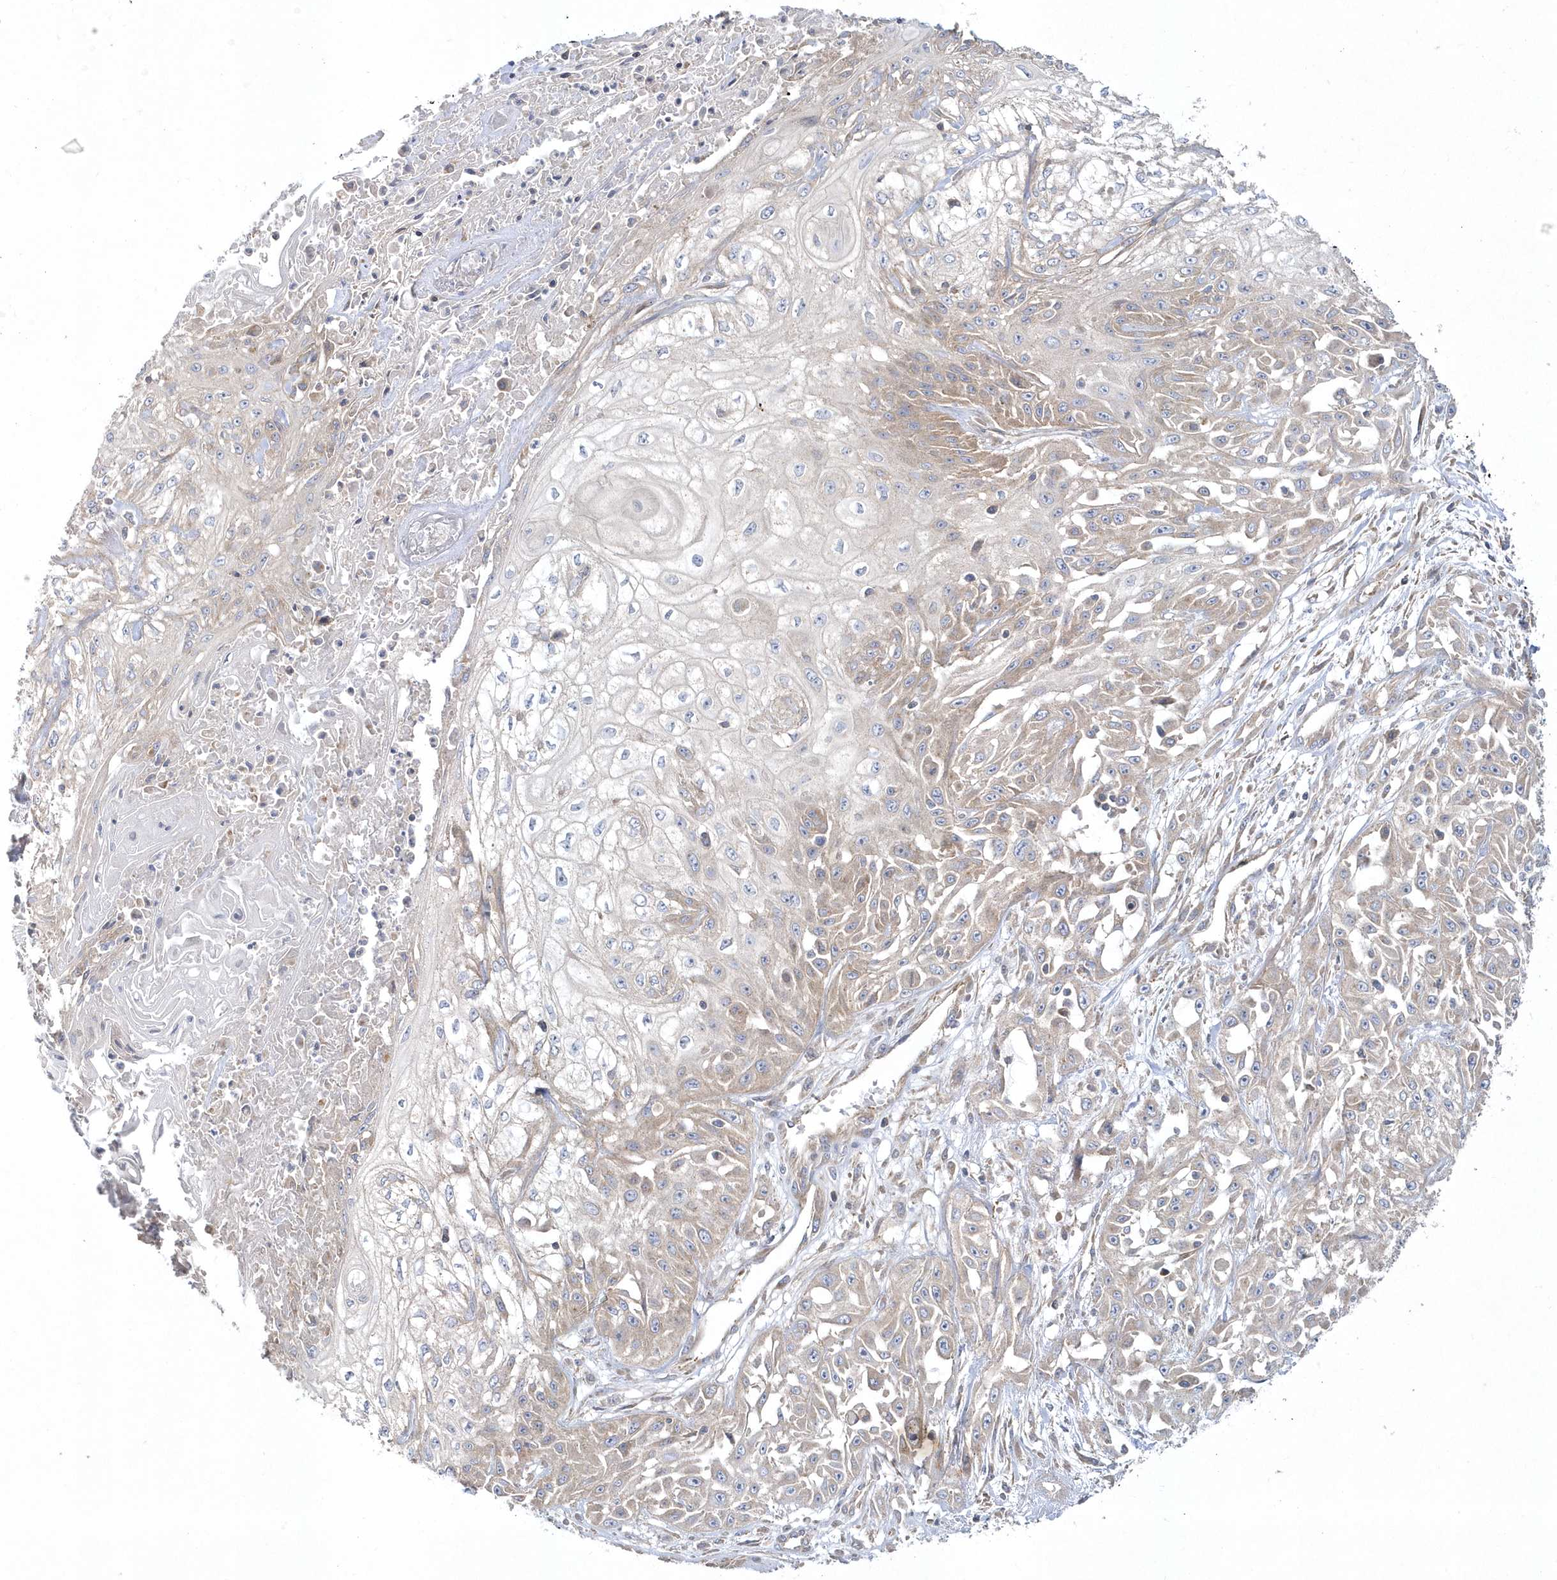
{"staining": {"intensity": "weak", "quantity": "25%-75%", "location": "cytoplasmic/membranous"}, "tissue": "skin cancer", "cell_type": "Tumor cells", "image_type": "cancer", "snomed": [{"axis": "morphology", "description": "Squamous cell carcinoma, NOS"}, {"axis": "morphology", "description": "Squamous cell carcinoma, metastatic, NOS"}, {"axis": "topography", "description": "Skin"}, {"axis": "topography", "description": "Lymph node"}], "caption": "Immunohistochemical staining of skin cancer demonstrates low levels of weak cytoplasmic/membranous positivity in approximately 25%-75% of tumor cells.", "gene": "LEXM", "patient": {"sex": "male", "age": 75}}